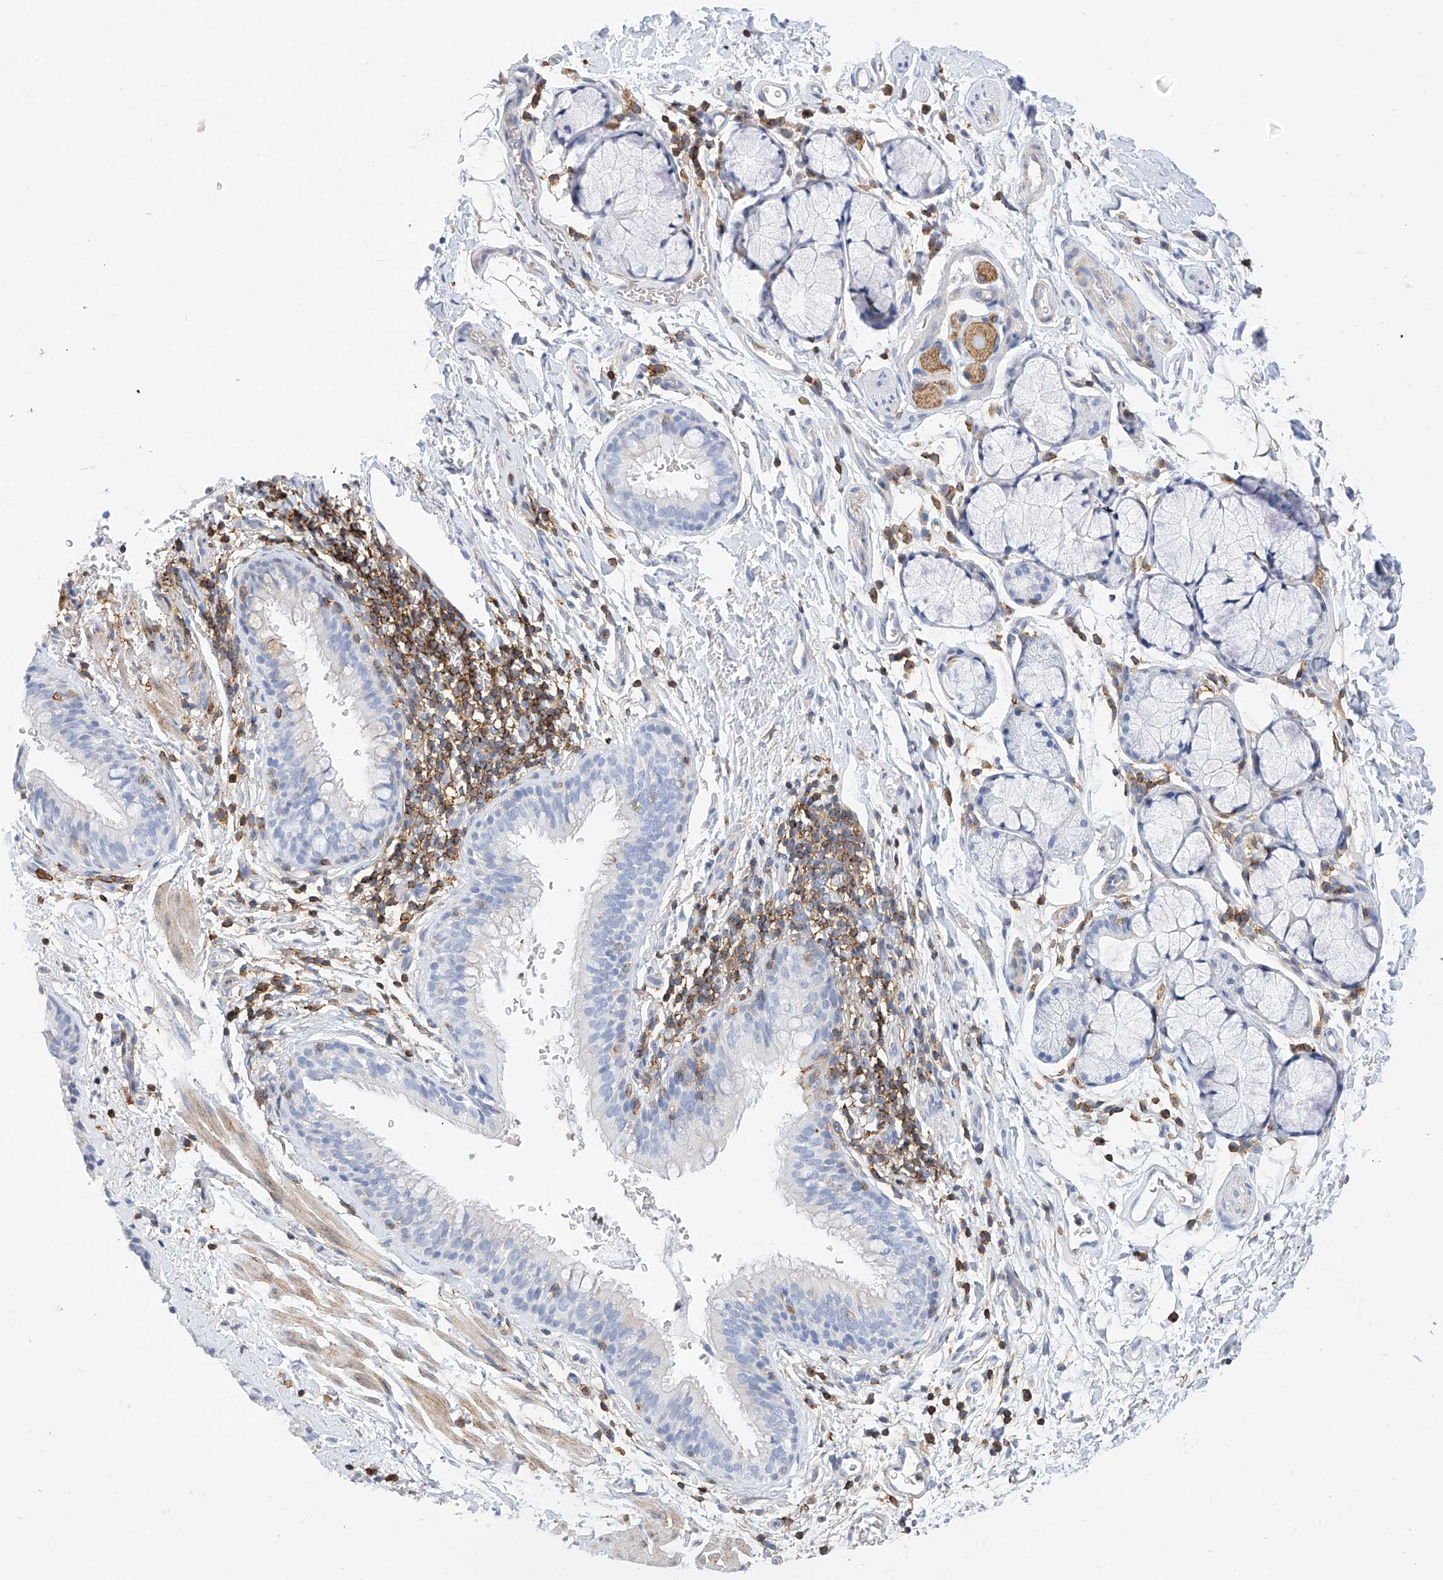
{"staining": {"intensity": "negative", "quantity": "none", "location": "none"}, "tissue": "bronchus", "cell_type": "Respiratory epithelial cells", "image_type": "normal", "snomed": [{"axis": "morphology", "description": "Normal tissue, NOS"}, {"axis": "topography", "description": "Cartilage tissue"}, {"axis": "topography", "description": "Bronchus"}], "caption": "There is no significant staining in respiratory epithelial cells of bronchus. Brightfield microscopy of immunohistochemistry stained with DAB (3,3'-diaminobenzidine) (brown) and hematoxylin (blue), captured at high magnification.", "gene": "TXNDC9", "patient": {"sex": "female", "age": 36}}